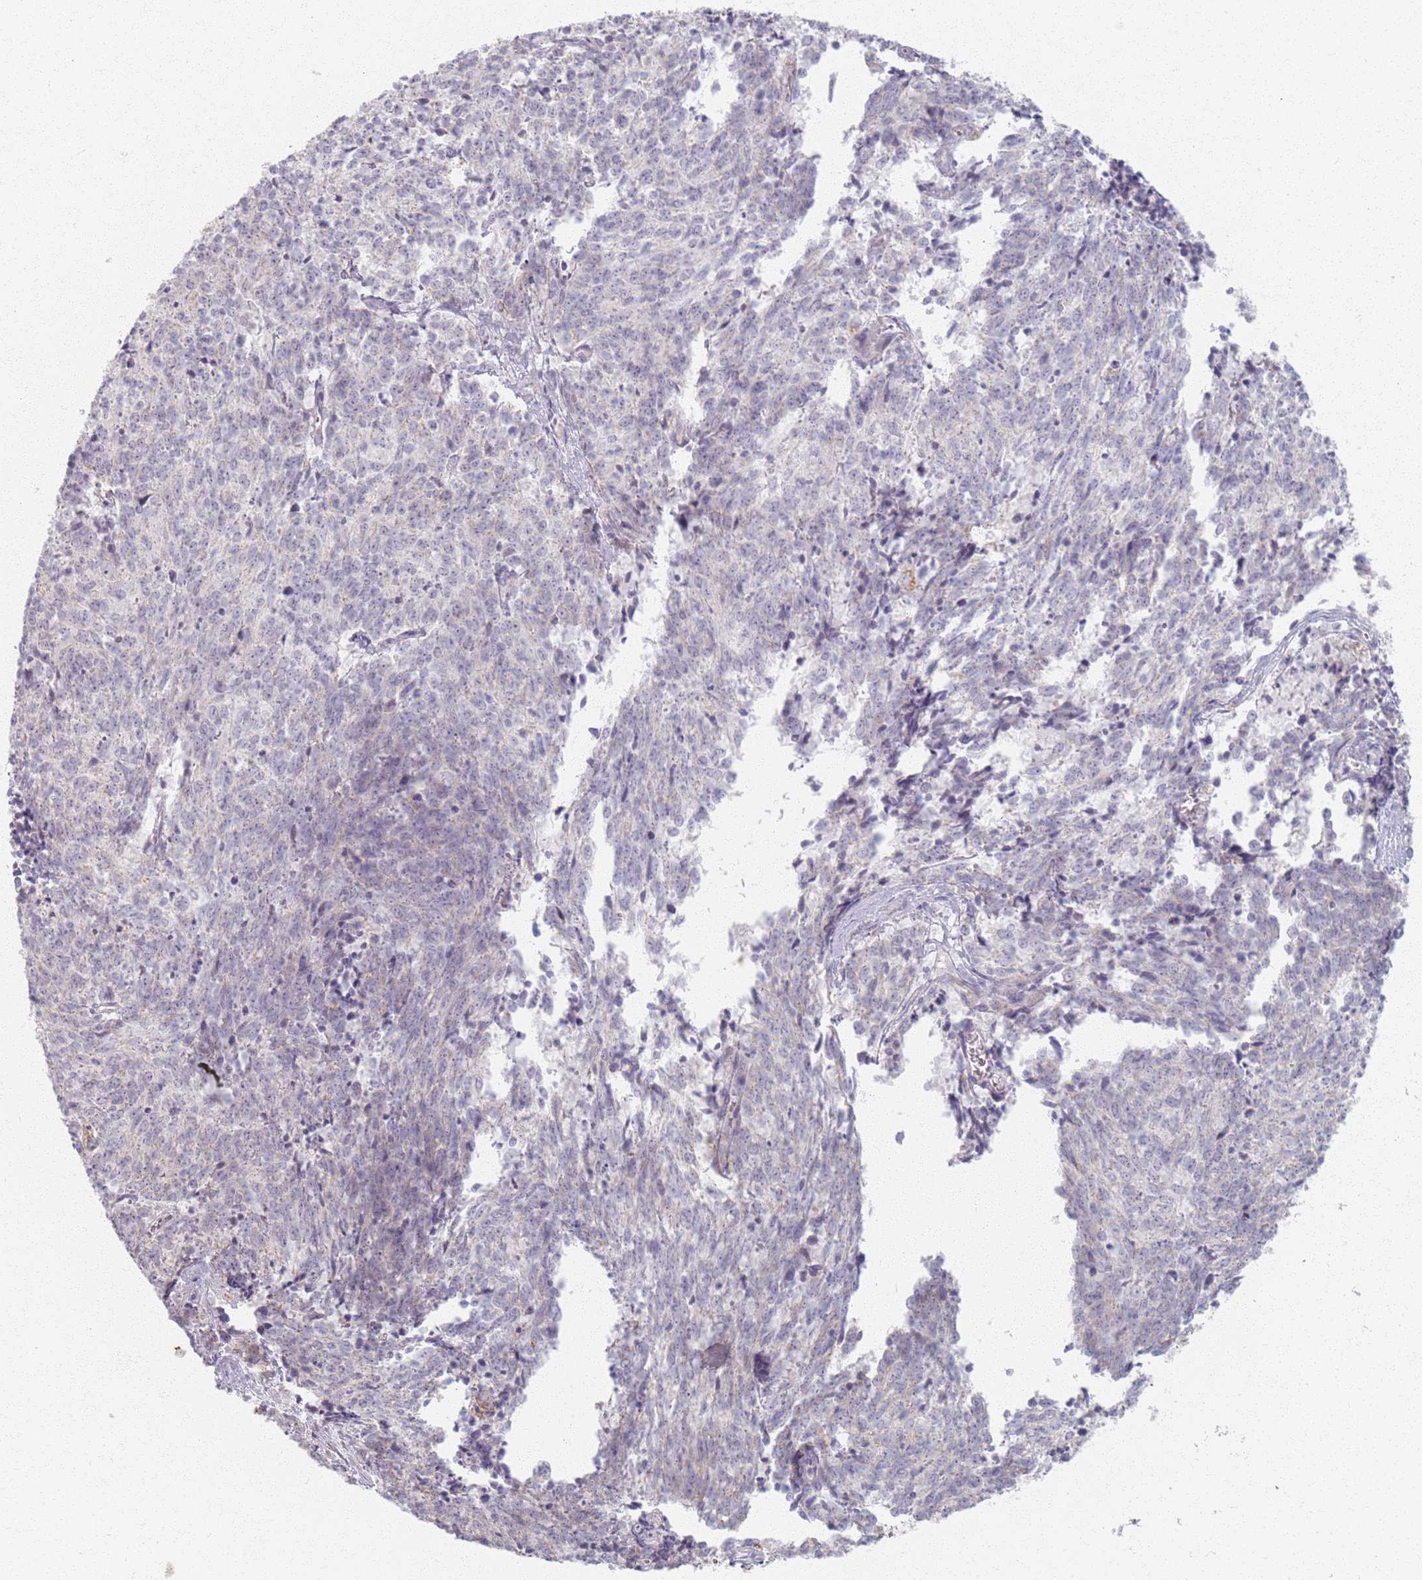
{"staining": {"intensity": "negative", "quantity": "none", "location": "none"}, "tissue": "cervical cancer", "cell_type": "Tumor cells", "image_type": "cancer", "snomed": [{"axis": "morphology", "description": "Squamous cell carcinoma, NOS"}, {"axis": "topography", "description": "Cervix"}], "caption": "The micrograph exhibits no significant expression in tumor cells of cervical cancer (squamous cell carcinoma).", "gene": "PKD2L2", "patient": {"sex": "female", "age": 29}}